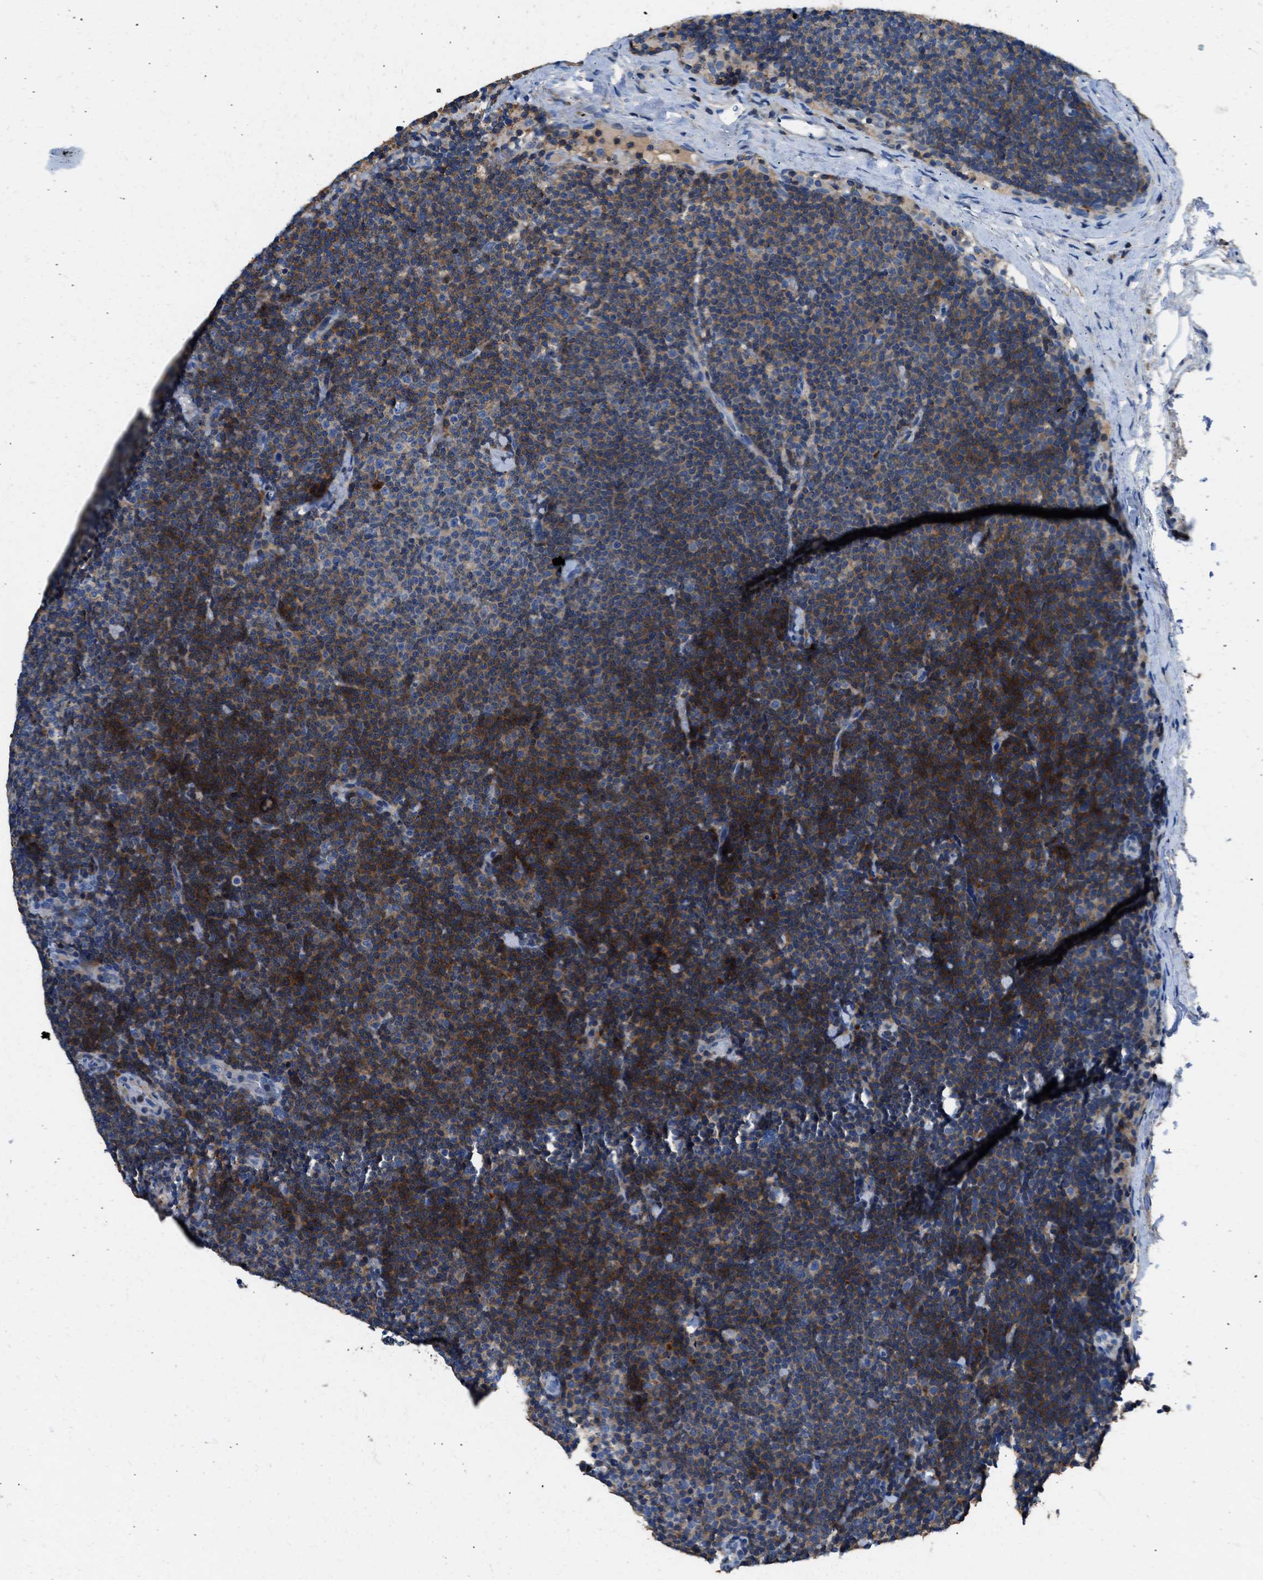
{"staining": {"intensity": "moderate", "quantity": "25%-75%", "location": "cytoplasmic/membranous"}, "tissue": "lymphoma", "cell_type": "Tumor cells", "image_type": "cancer", "snomed": [{"axis": "morphology", "description": "Malignant lymphoma, non-Hodgkin's type, Low grade"}, {"axis": "topography", "description": "Lymph node"}], "caption": "Protein analysis of lymphoma tissue reveals moderate cytoplasmic/membranous staining in about 25%-75% of tumor cells. (DAB (3,3'-diaminobenzidine) IHC with brightfield microscopy, high magnification).", "gene": "KCNQ4", "patient": {"sex": "female", "age": 53}}